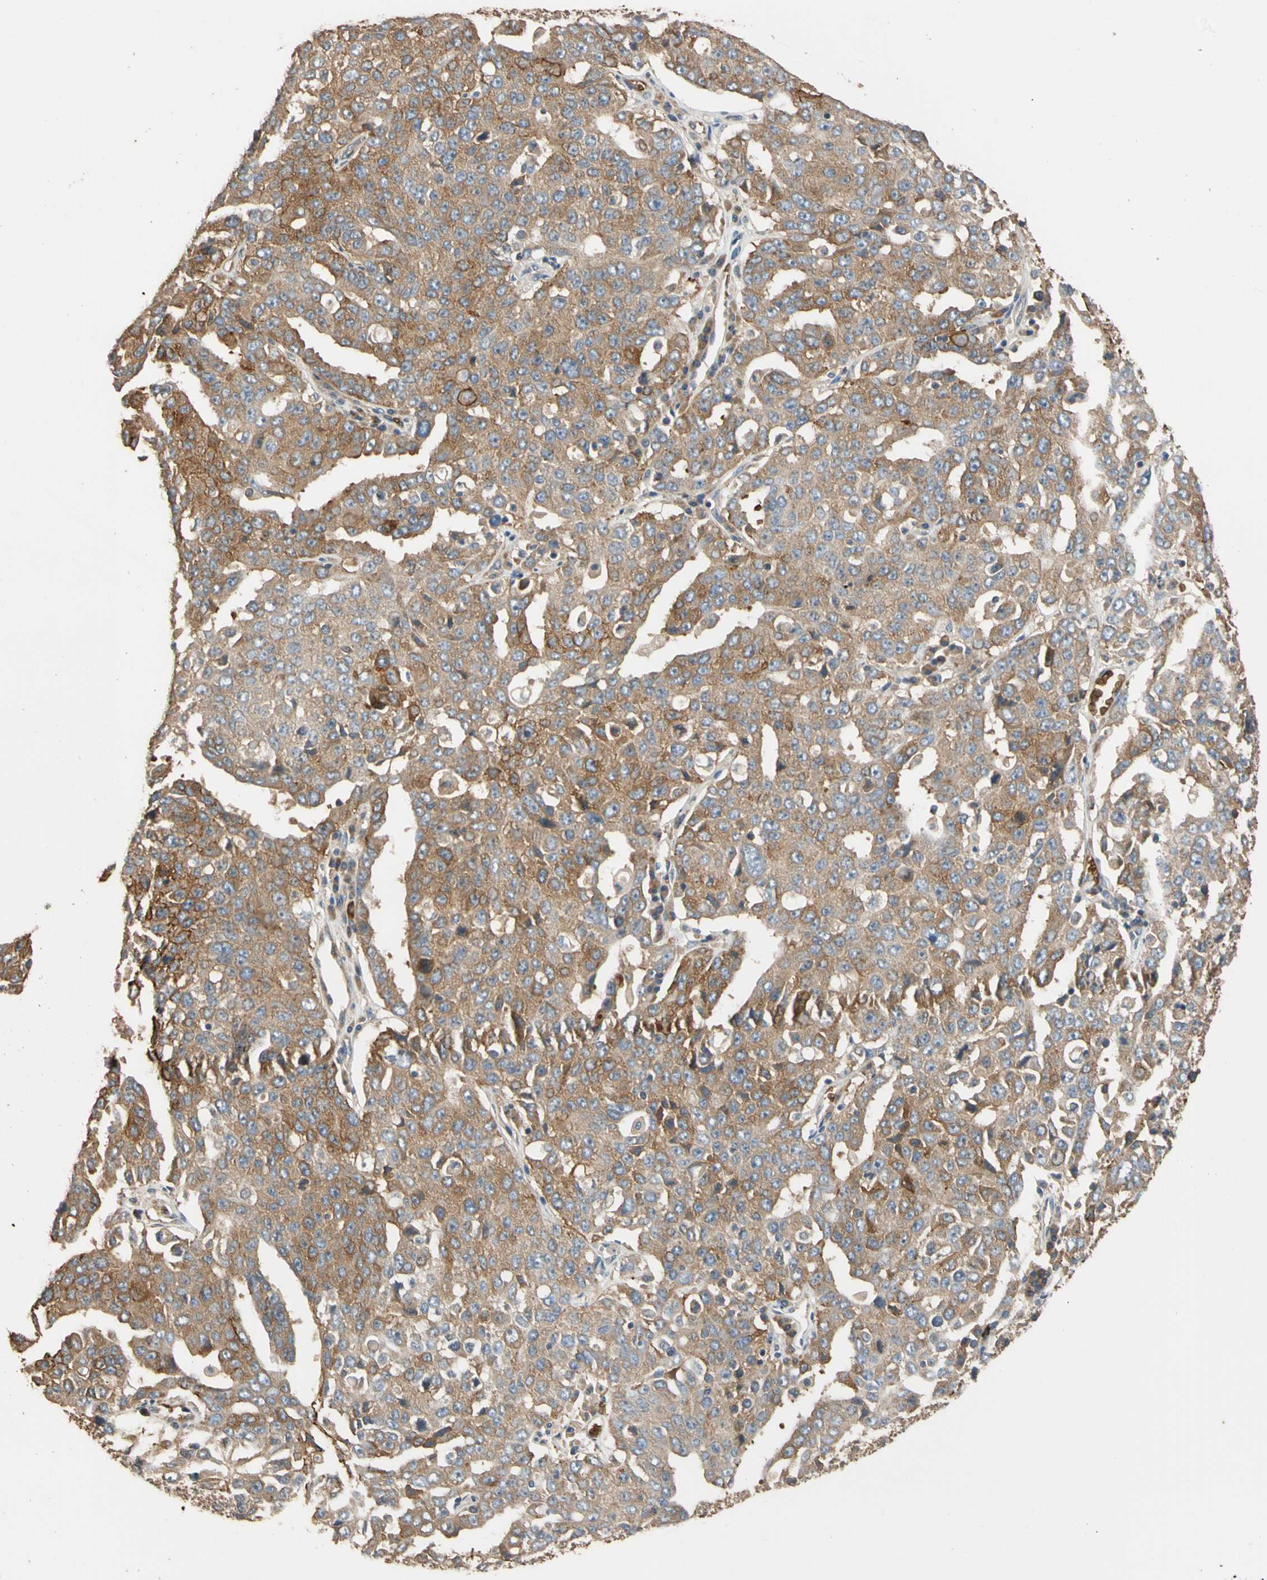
{"staining": {"intensity": "moderate", "quantity": ">75%", "location": "cytoplasmic/membranous"}, "tissue": "ovarian cancer", "cell_type": "Tumor cells", "image_type": "cancer", "snomed": [{"axis": "morphology", "description": "Carcinoma, endometroid"}, {"axis": "topography", "description": "Ovary"}], "caption": "Immunohistochemical staining of ovarian cancer displays medium levels of moderate cytoplasmic/membranous staining in approximately >75% of tumor cells.", "gene": "RIOK2", "patient": {"sex": "female", "age": 62}}